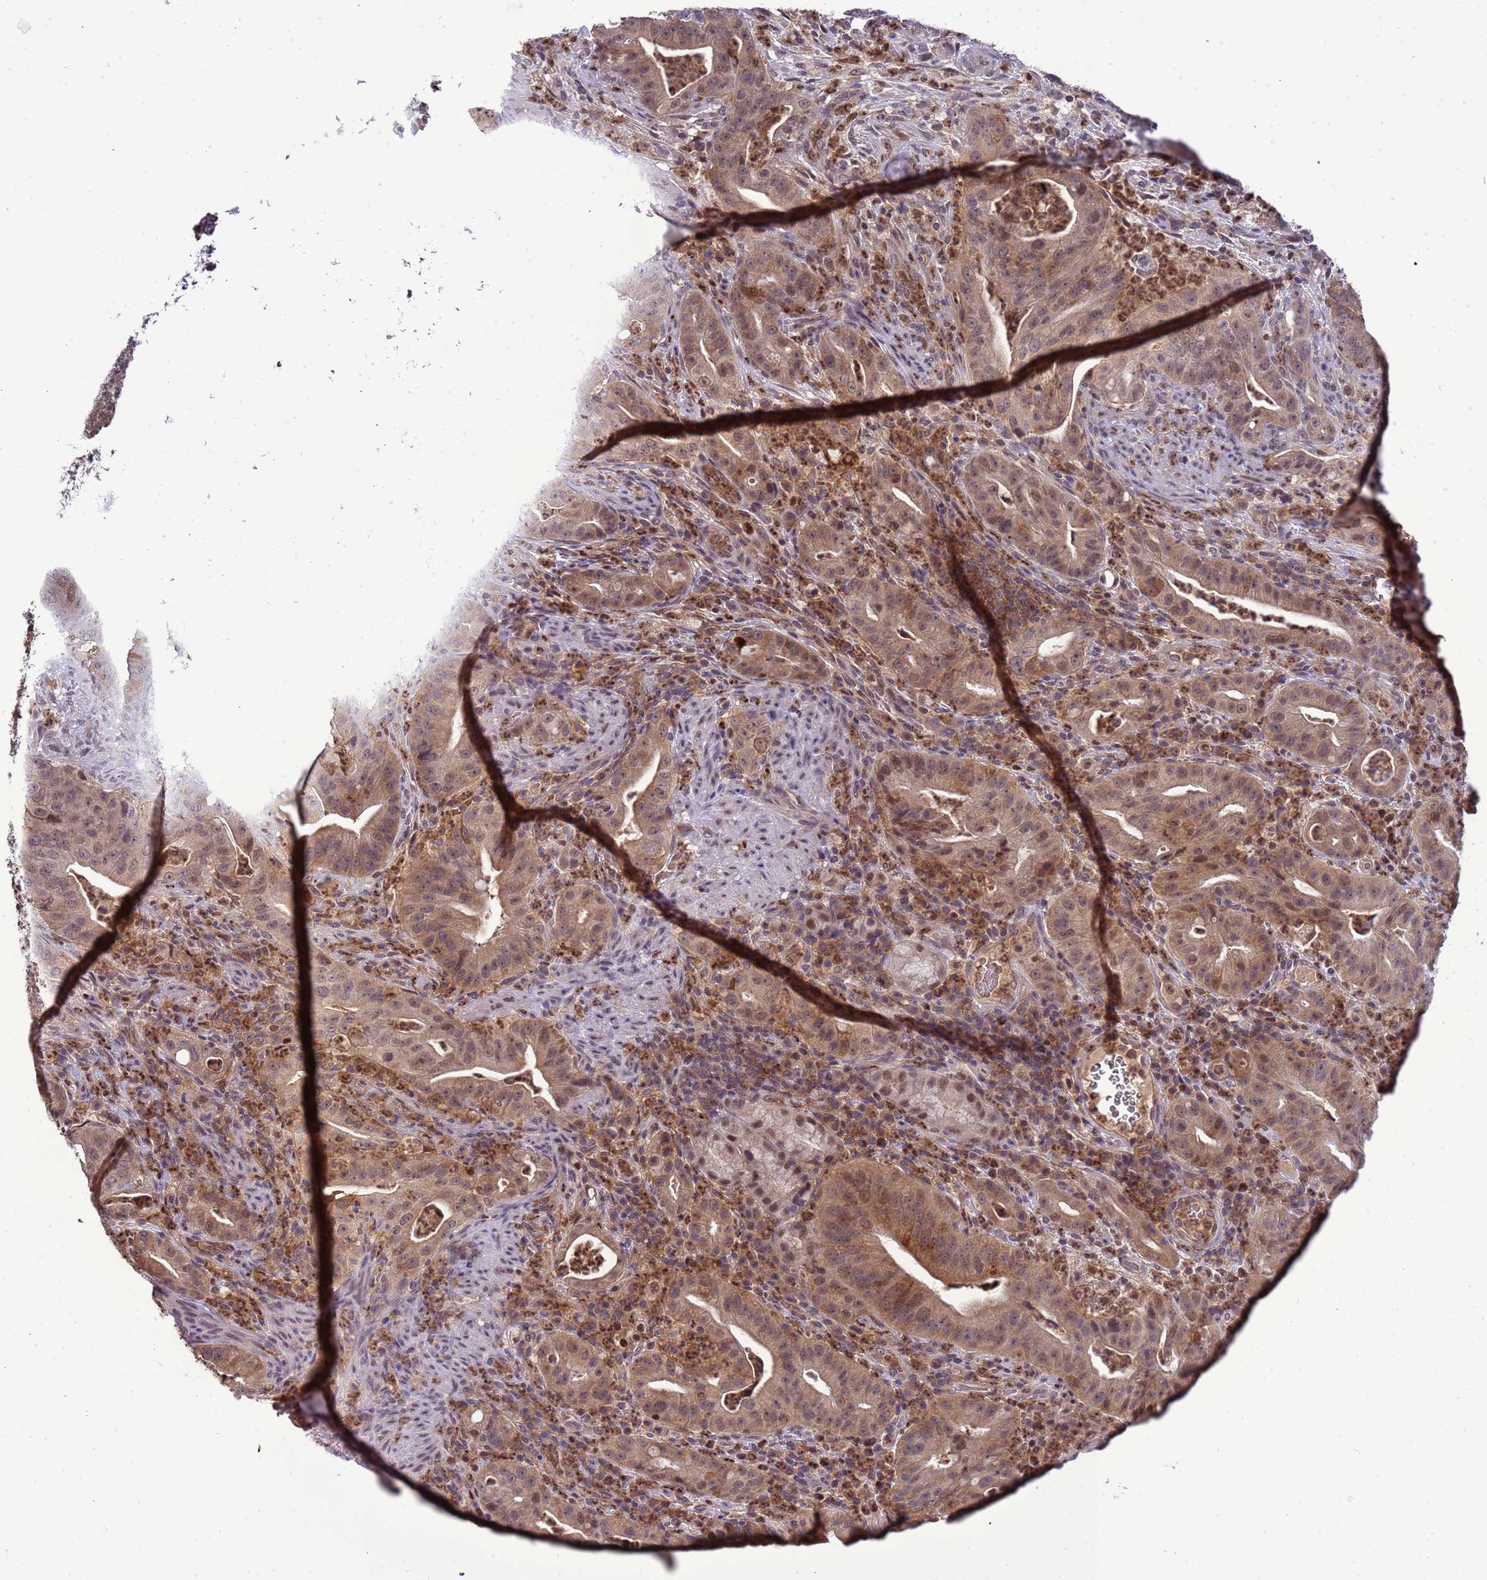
{"staining": {"intensity": "moderate", "quantity": "25%-75%", "location": "cytoplasmic/membranous,nuclear"}, "tissue": "pancreatic cancer", "cell_type": "Tumor cells", "image_type": "cancer", "snomed": [{"axis": "morphology", "description": "Adenocarcinoma, NOS"}, {"axis": "topography", "description": "Pancreas"}], "caption": "Adenocarcinoma (pancreatic) stained with immunohistochemistry (IHC) shows moderate cytoplasmic/membranous and nuclear positivity in approximately 25%-75% of tumor cells.", "gene": "CD53", "patient": {"sex": "male", "age": 71}}